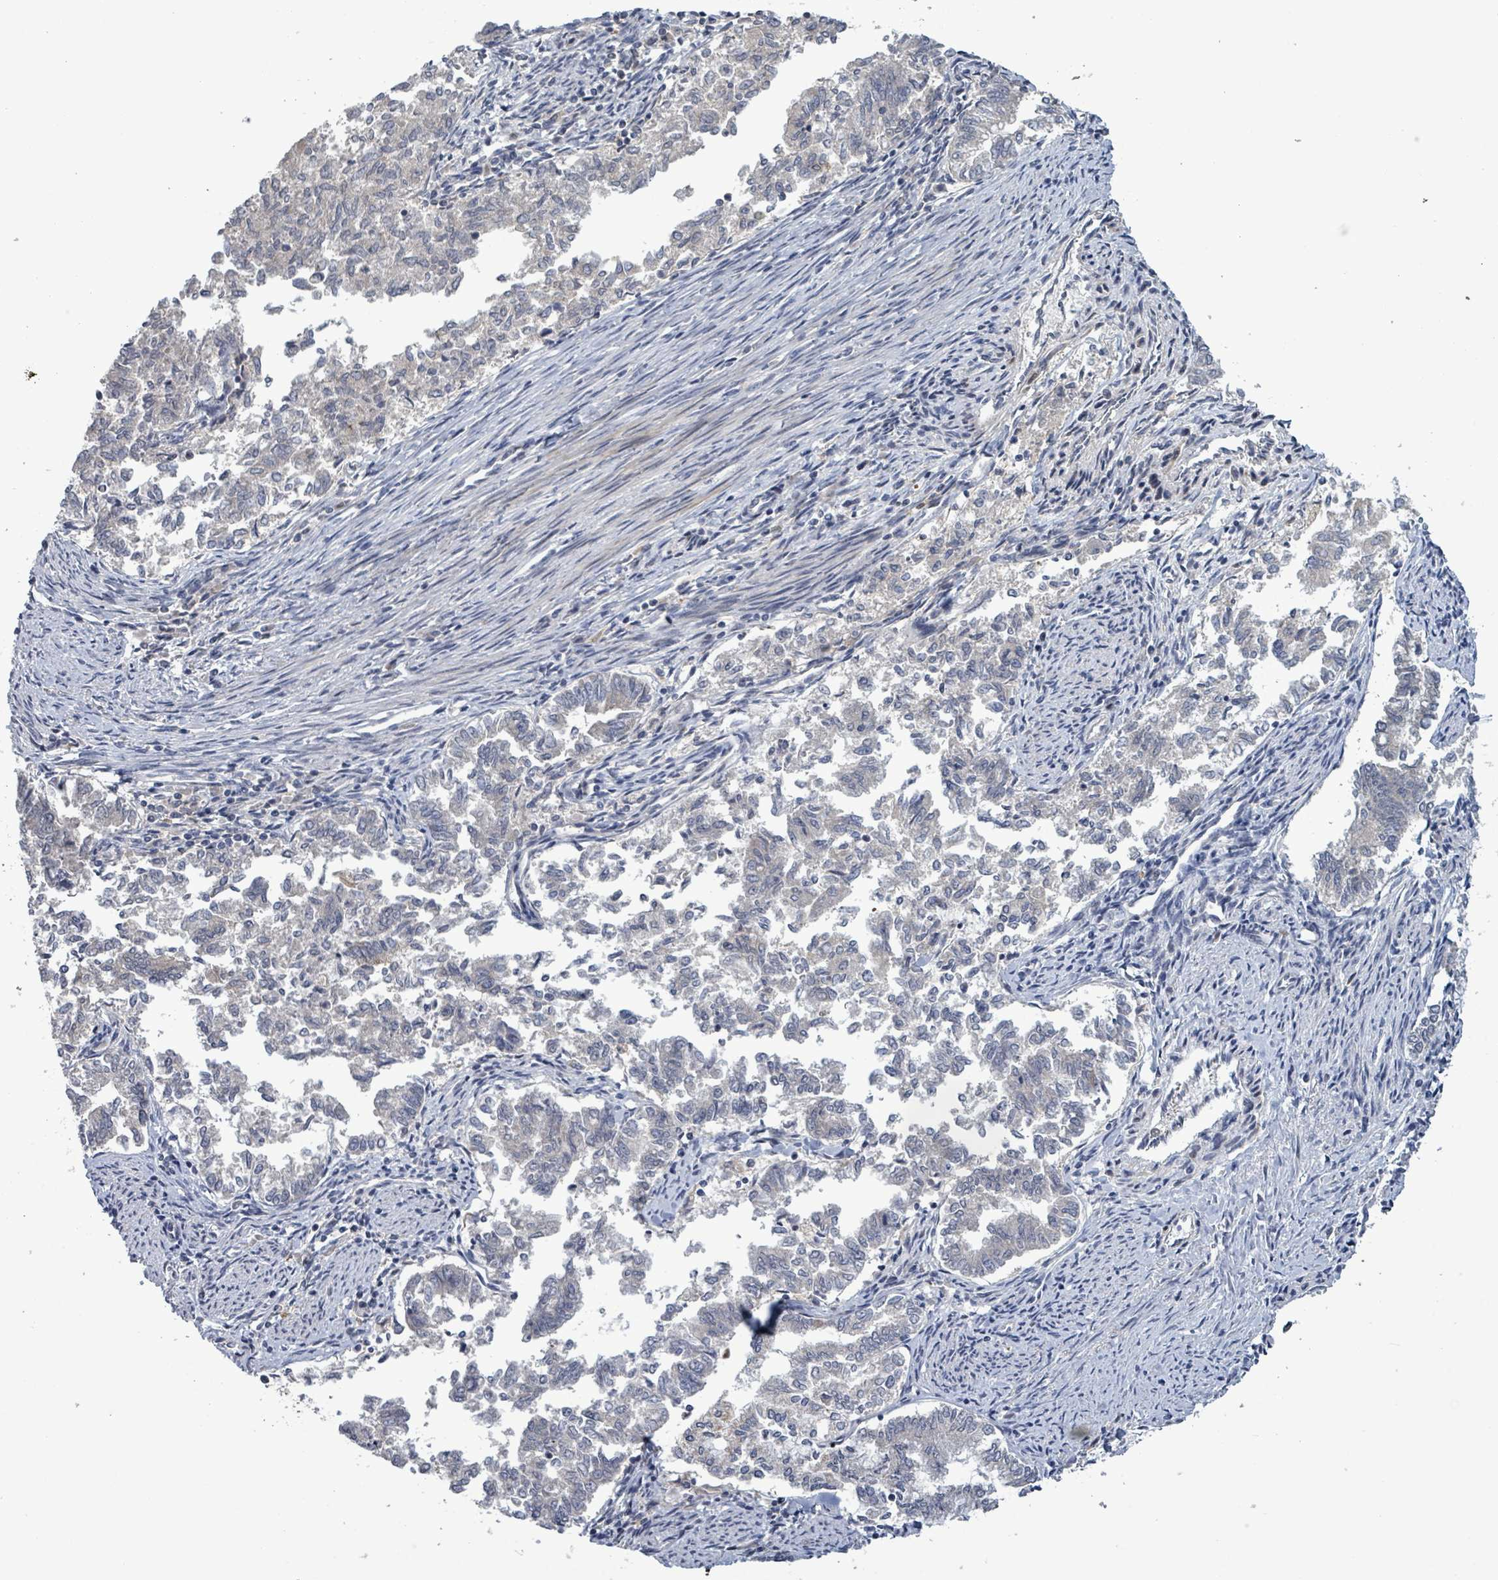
{"staining": {"intensity": "negative", "quantity": "none", "location": "none"}, "tissue": "endometrial cancer", "cell_type": "Tumor cells", "image_type": "cancer", "snomed": [{"axis": "morphology", "description": "Adenocarcinoma, NOS"}, {"axis": "topography", "description": "Endometrium"}], "caption": "DAB immunohistochemical staining of endometrial cancer displays no significant expression in tumor cells.", "gene": "SERPINE3", "patient": {"sex": "female", "age": 79}}